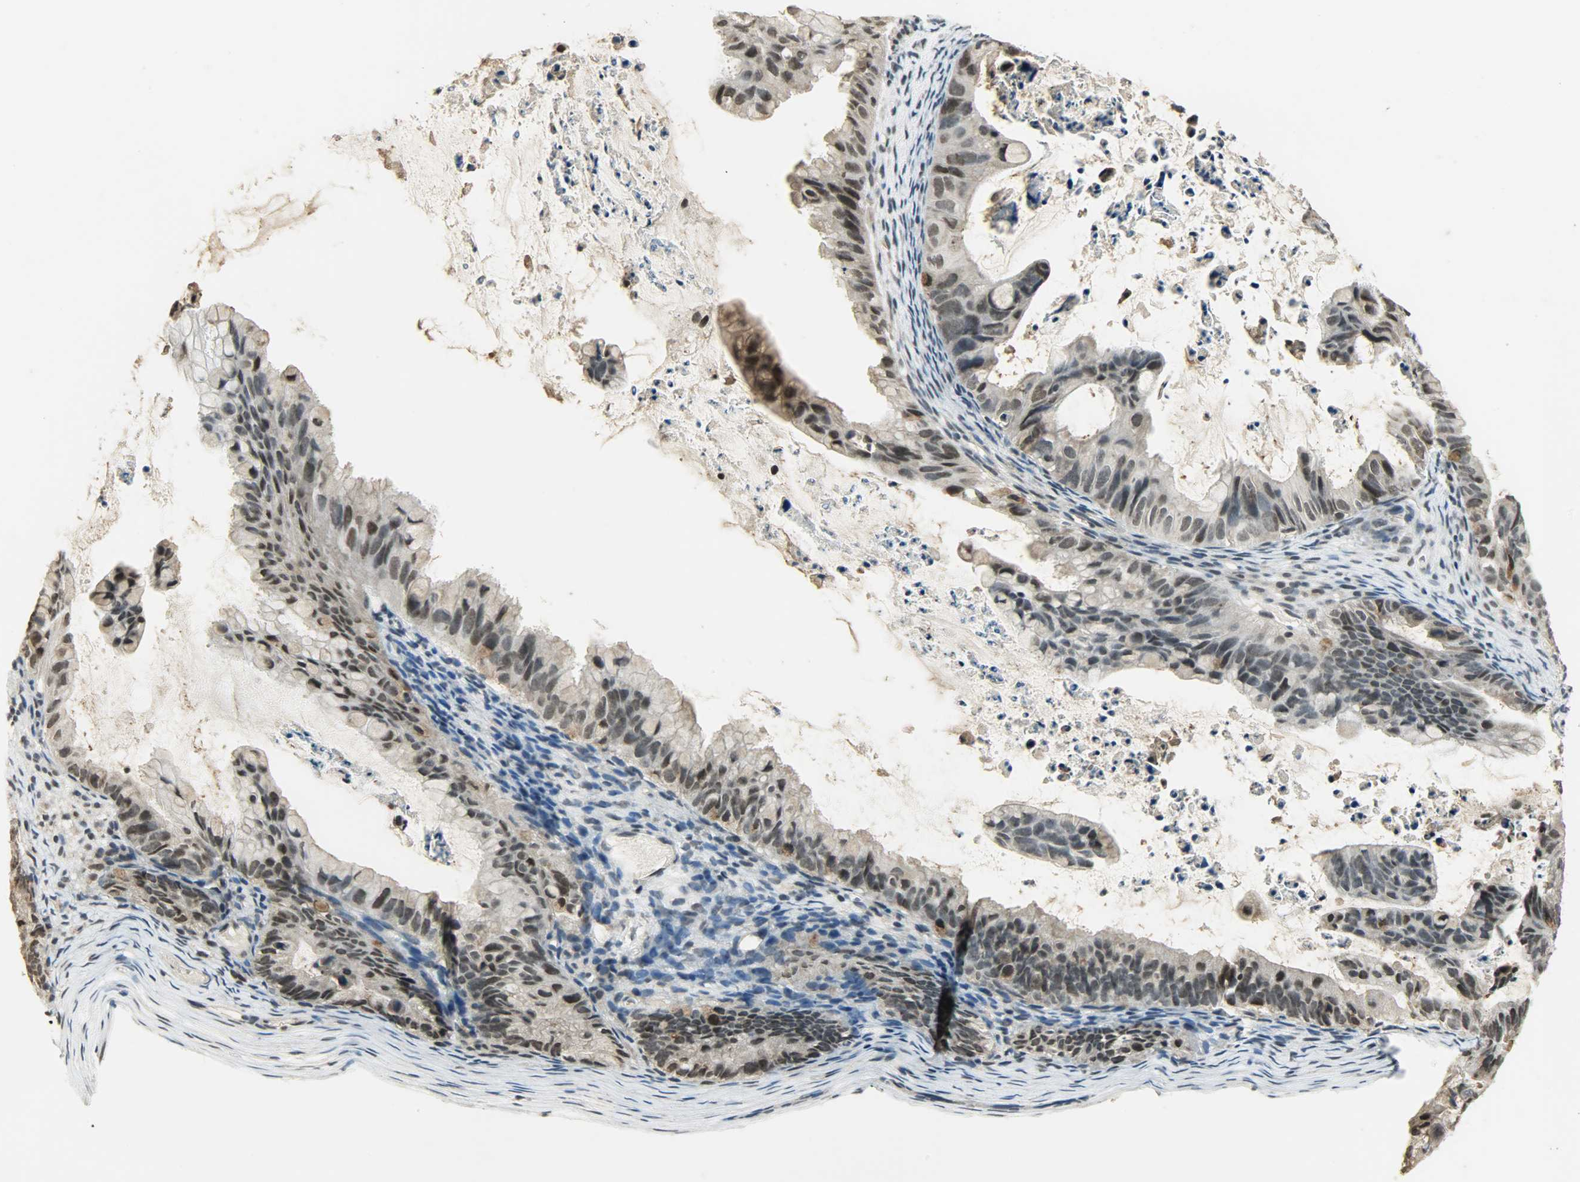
{"staining": {"intensity": "moderate", "quantity": "<25%", "location": "nuclear"}, "tissue": "ovarian cancer", "cell_type": "Tumor cells", "image_type": "cancer", "snomed": [{"axis": "morphology", "description": "Cystadenocarcinoma, mucinous, NOS"}, {"axis": "topography", "description": "Ovary"}], "caption": "A micrograph of ovarian cancer (mucinous cystadenocarcinoma) stained for a protein shows moderate nuclear brown staining in tumor cells.", "gene": "SMARCA5", "patient": {"sex": "female", "age": 36}}